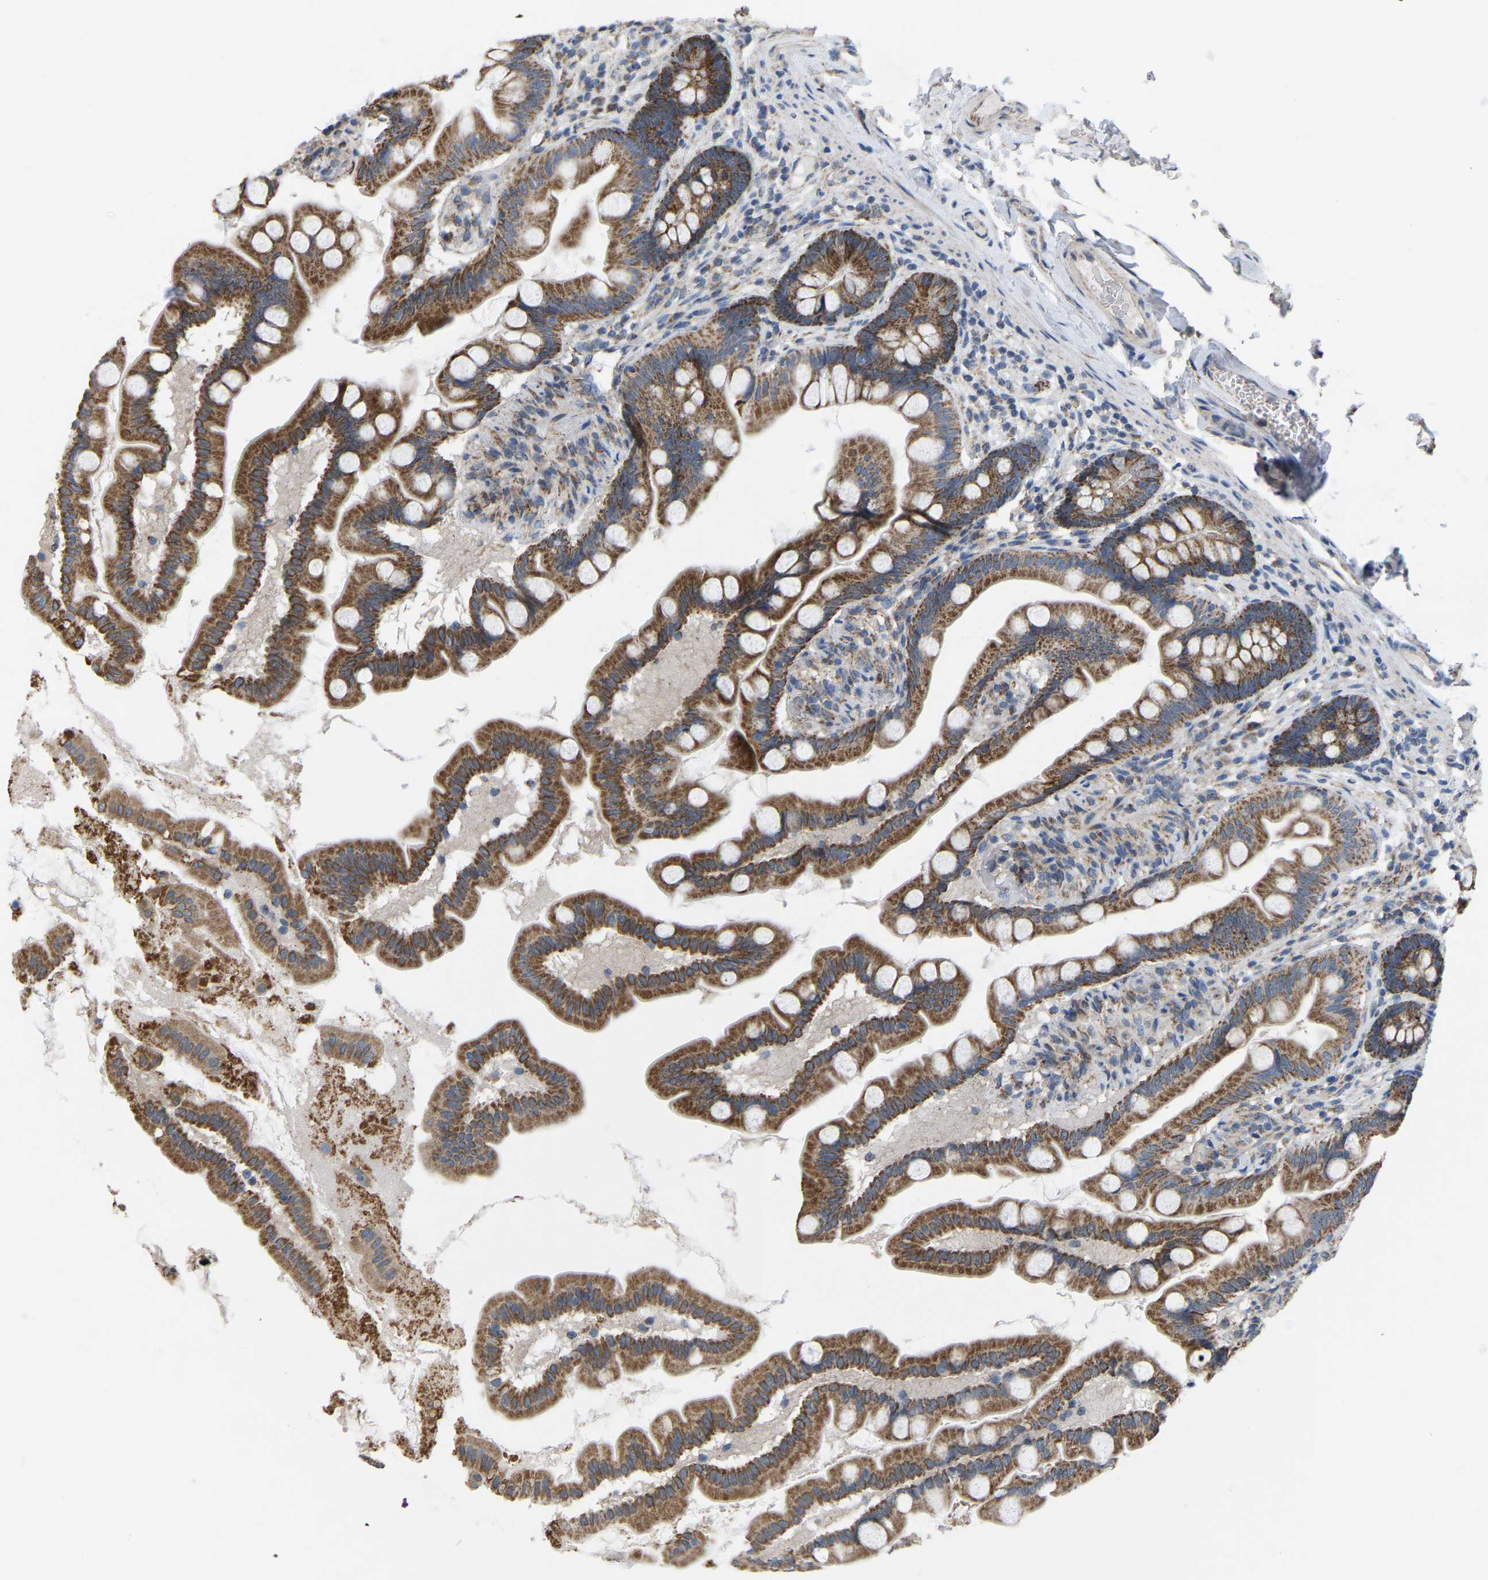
{"staining": {"intensity": "moderate", "quantity": ">75%", "location": "cytoplasmic/membranous"}, "tissue": "small intestine", "cell_type": "Glandular cells", "image_type": "normal", "snomed": [{"axis": "morphology", "description": "Normal tissue, NOS"}, {"axis": "topography", "description": "Small intestine"}], "caption": "High-power microscopy captured an IHC photomicrograph of normal small intestine, revealing moderate cytoplasmic/membranous expression in approximately >75% of glandular cells.", "gene": "BCL10", "patient": {"sex": "female", "age": 56}}